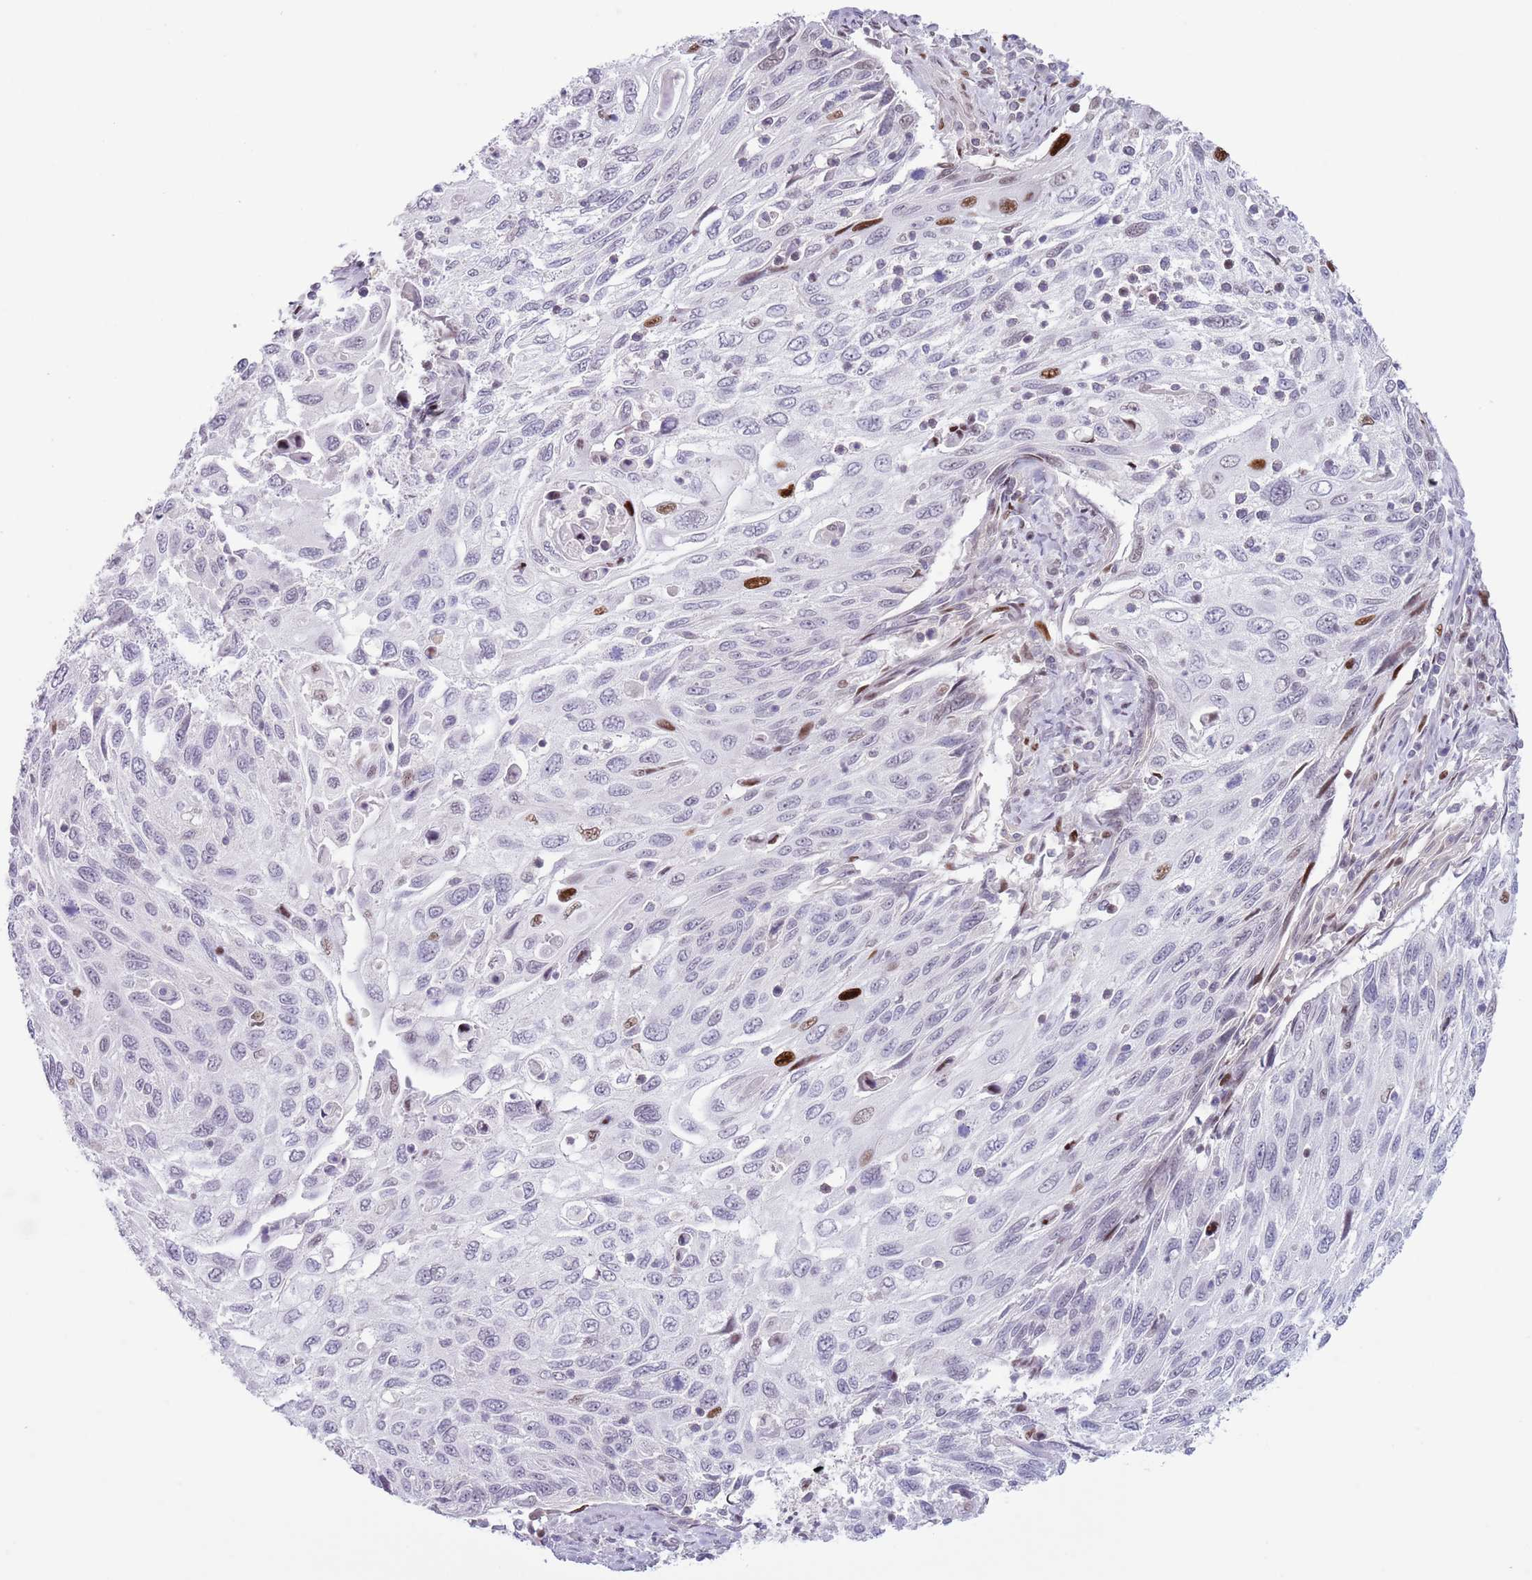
{"staining": {"intensity": "strong", "quantity": "<25%", "location": "nuclear"}, "tissue": "cervical cancer", "cell_type": "Tumor cells", "image_type": "cancer", "snomed": [{"axis": "morphology", "description": "Squamous cell carcinoma, NOS"}, {"axis": "topography", "description": "Cervix"}], "caption": "Immunohistochemistry (IHC) photomicrograph of cervical cancer (squamous cell carcinoma) stained for a protein (brown), which displays medium levels of strong nuclear expression in approximately <25% of tumor cells.", "gene": "MFSD10", "patient": {"sex": "female", "age": 70}}